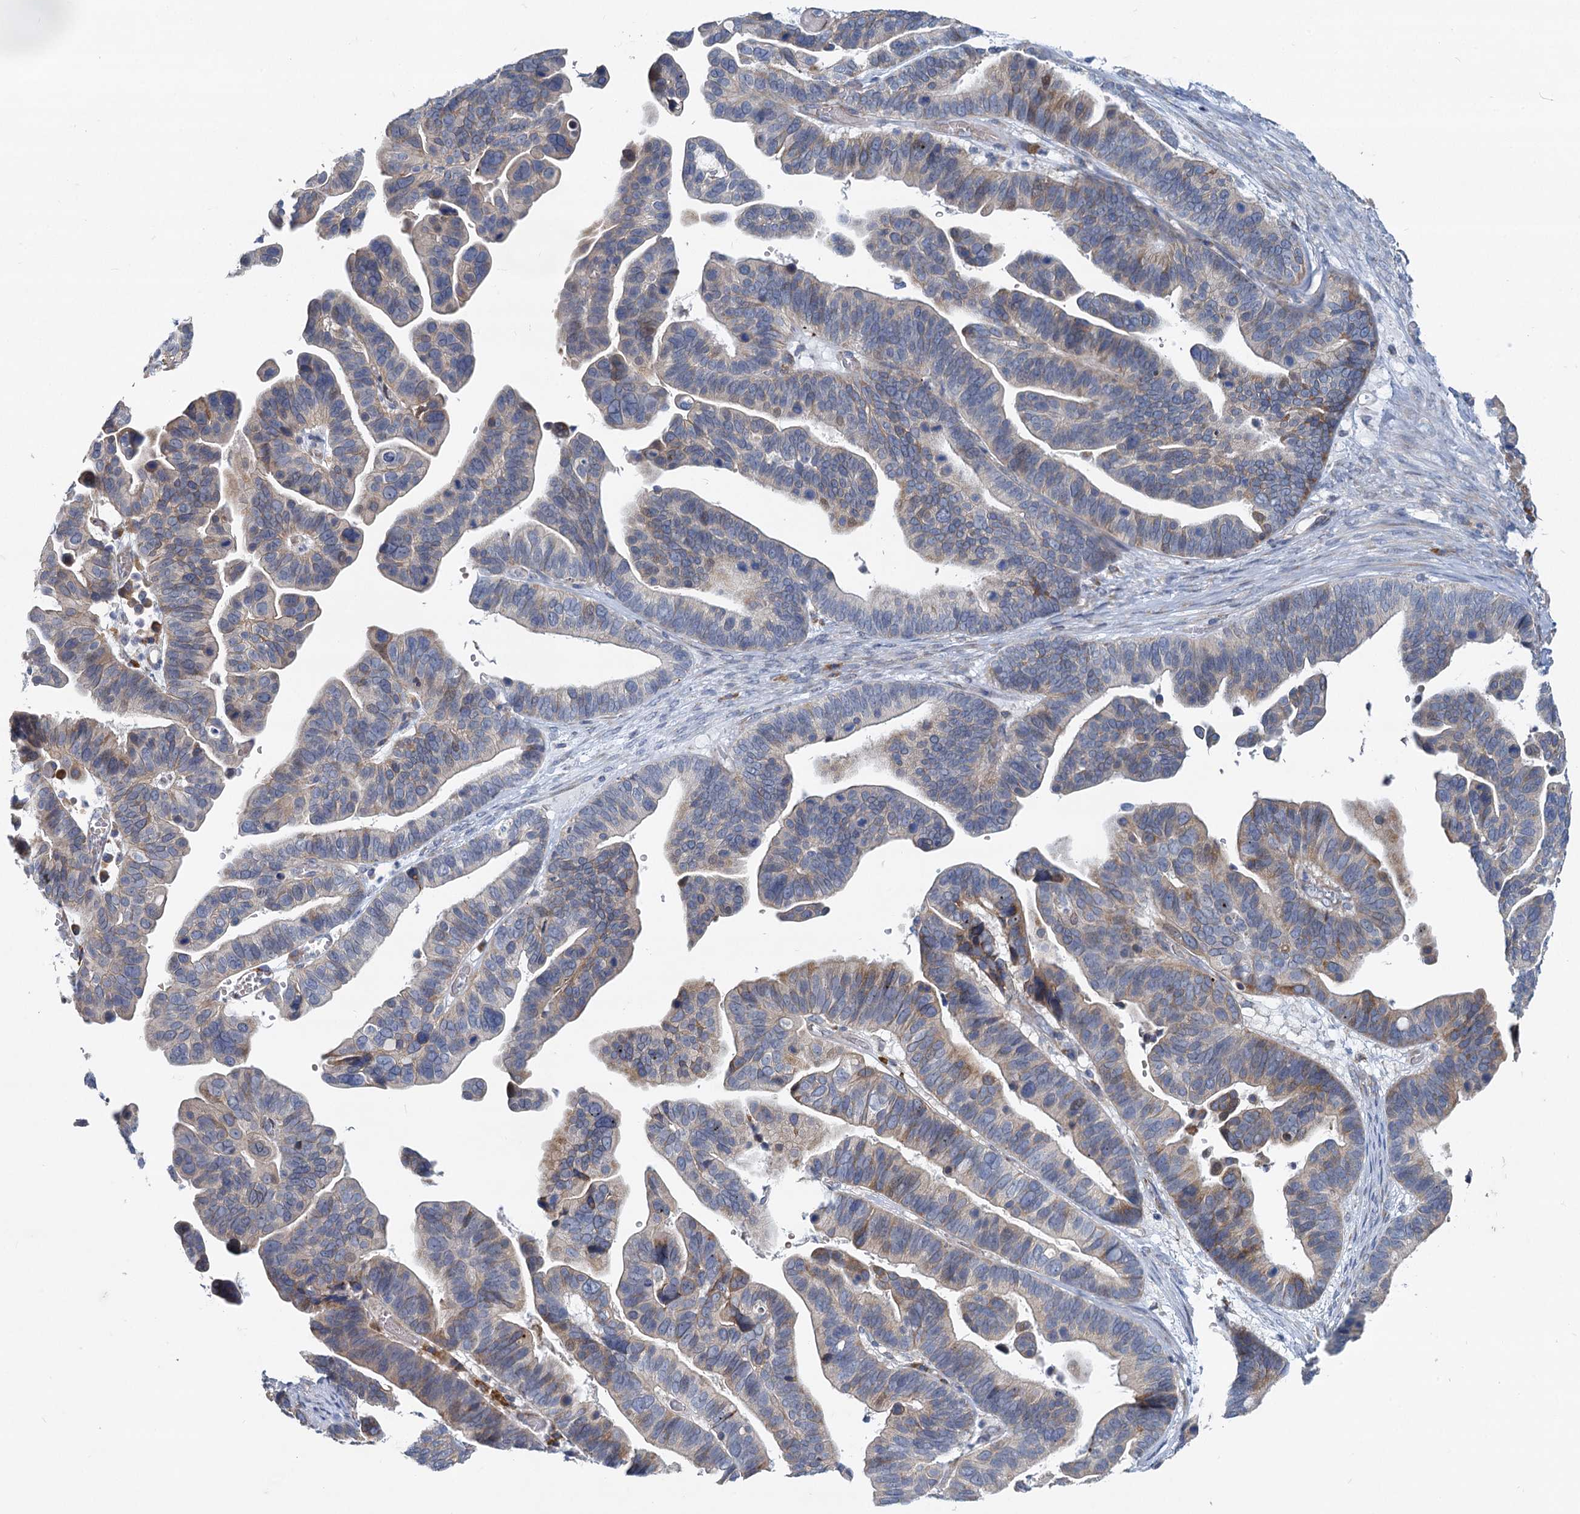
{"staining": {"intensity": "moderate", "quantity": "25%-75%", "location": "cytoplasmic/membranous"}, "tissue": "ovarian cancer", "cell_type": "Tumor cells", "image_type": "cancer", "snomed": [{"axis": "morphology", "description": "Cystadenocarcinoma, serous, NOS"}, {"axis": "topography", "description": "Ovary"}], "caption": "Ovarian cancer stained for a protein (brown) shows moderate cytoplasmic/membranous positive expression in about 25%-75% of tumor cells.", "gene": "PRSS35", "patient": {"sex": "female", "age": 56}}